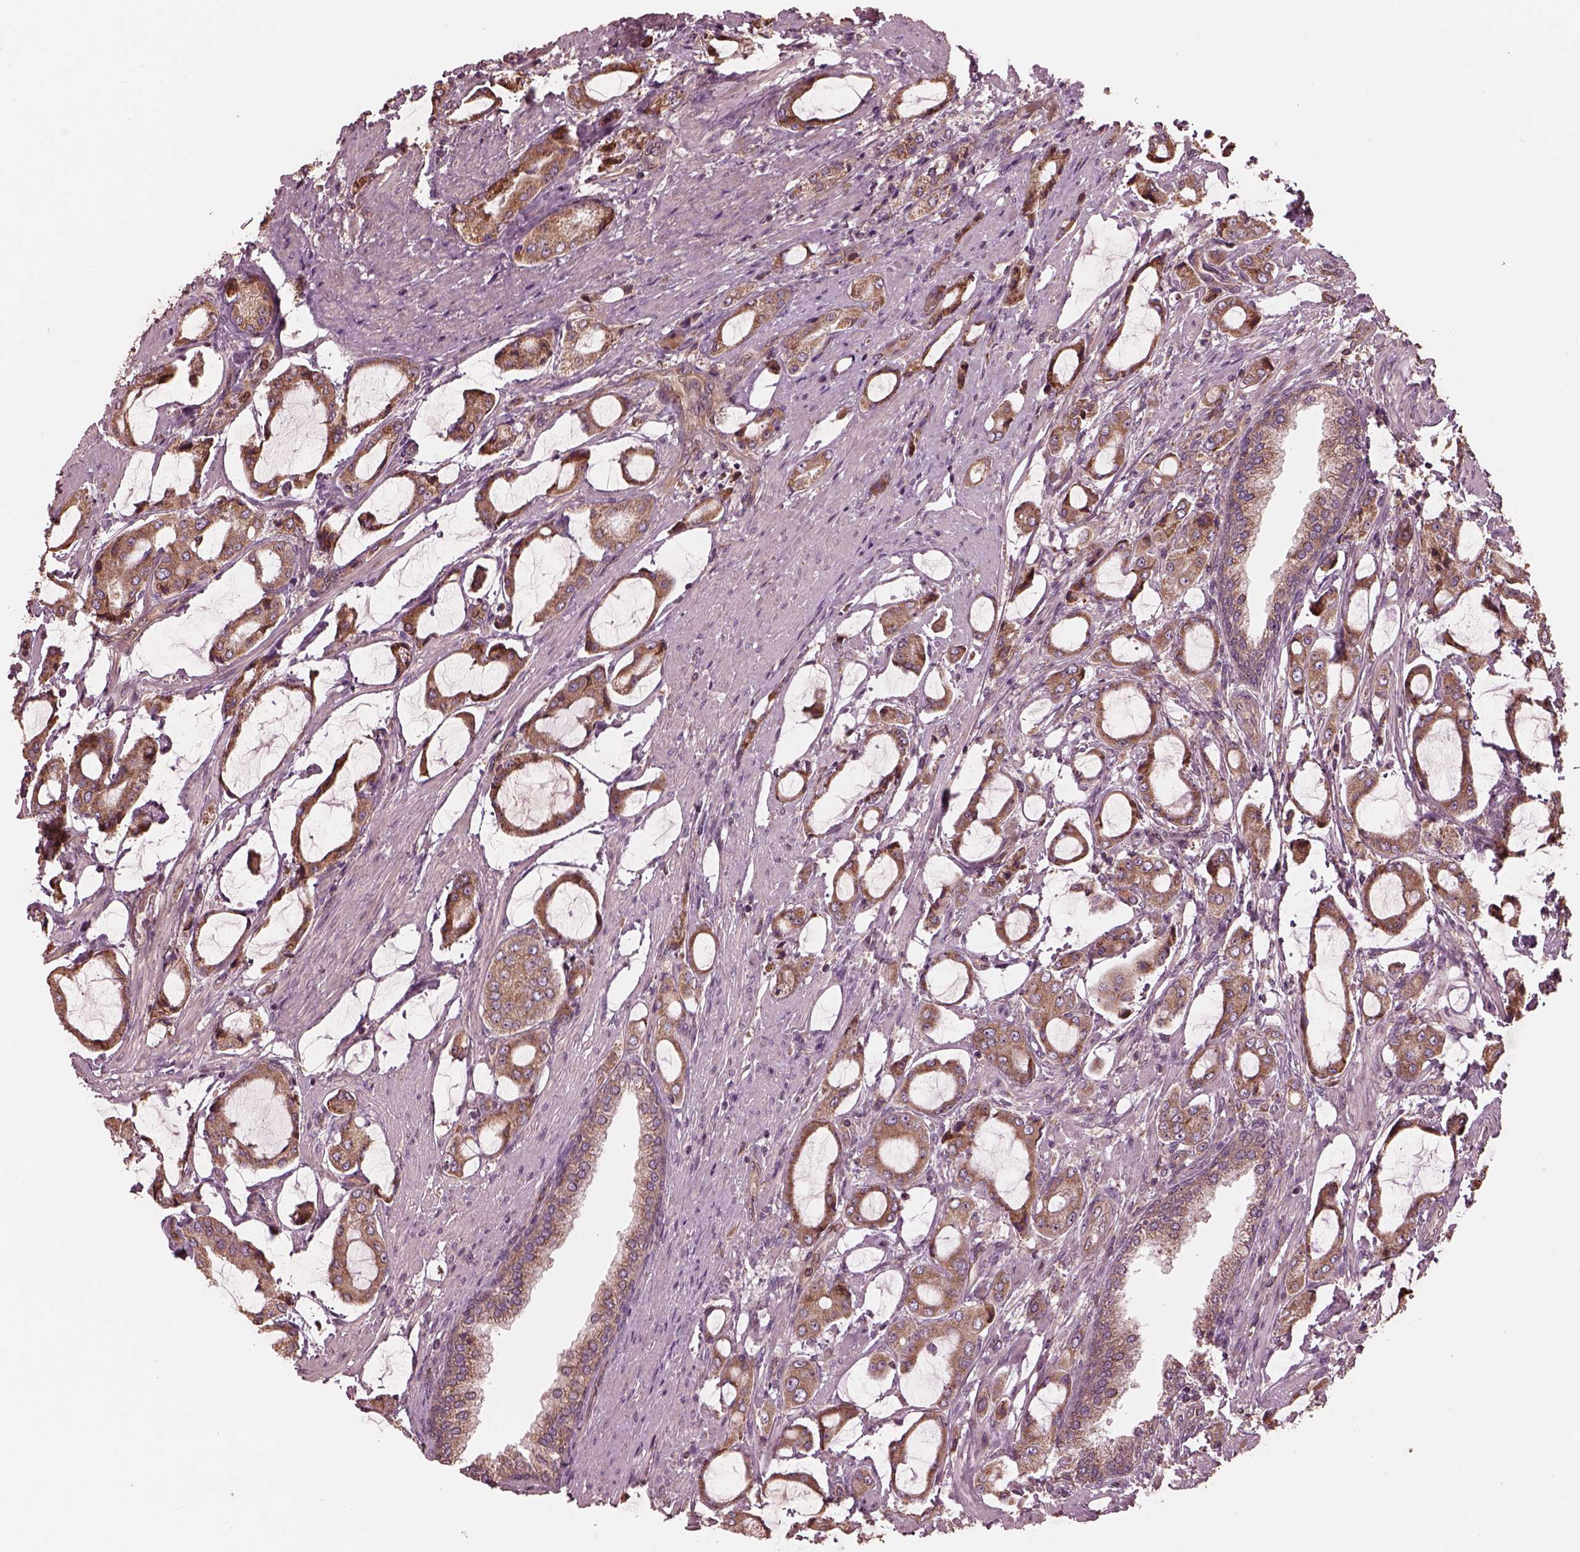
{"staining": {"intensity": "moderate", "quantity": ">75%", "location": "cytoplasmic/membranous"}, "tissue": "prostate cancer", "cell_type": "Tumor cells", "image_type": "cancer", "snomed": [{"axis": "morphology", "description": "Adenocarcinoma, NOS"}, {"axis": "topography", "description": "Prostate"}], "caption": "Immunohistochemistry (IHC) staining of adenocarcinoma (prostate), which exhibits medium levels of moderate cytoplasmic/membranous expression in approximately >75% of tumor cells indicating moderate cytoplasmic/membranous protein staining. The staining was performed using DAB (3,3'-diaminobenzidine) (brown) for protein detection and nuclei were counterstained in hematoxylin (blue).", "gene": "PIK3R2", "patient": {"sex": "male", "age": 63}}